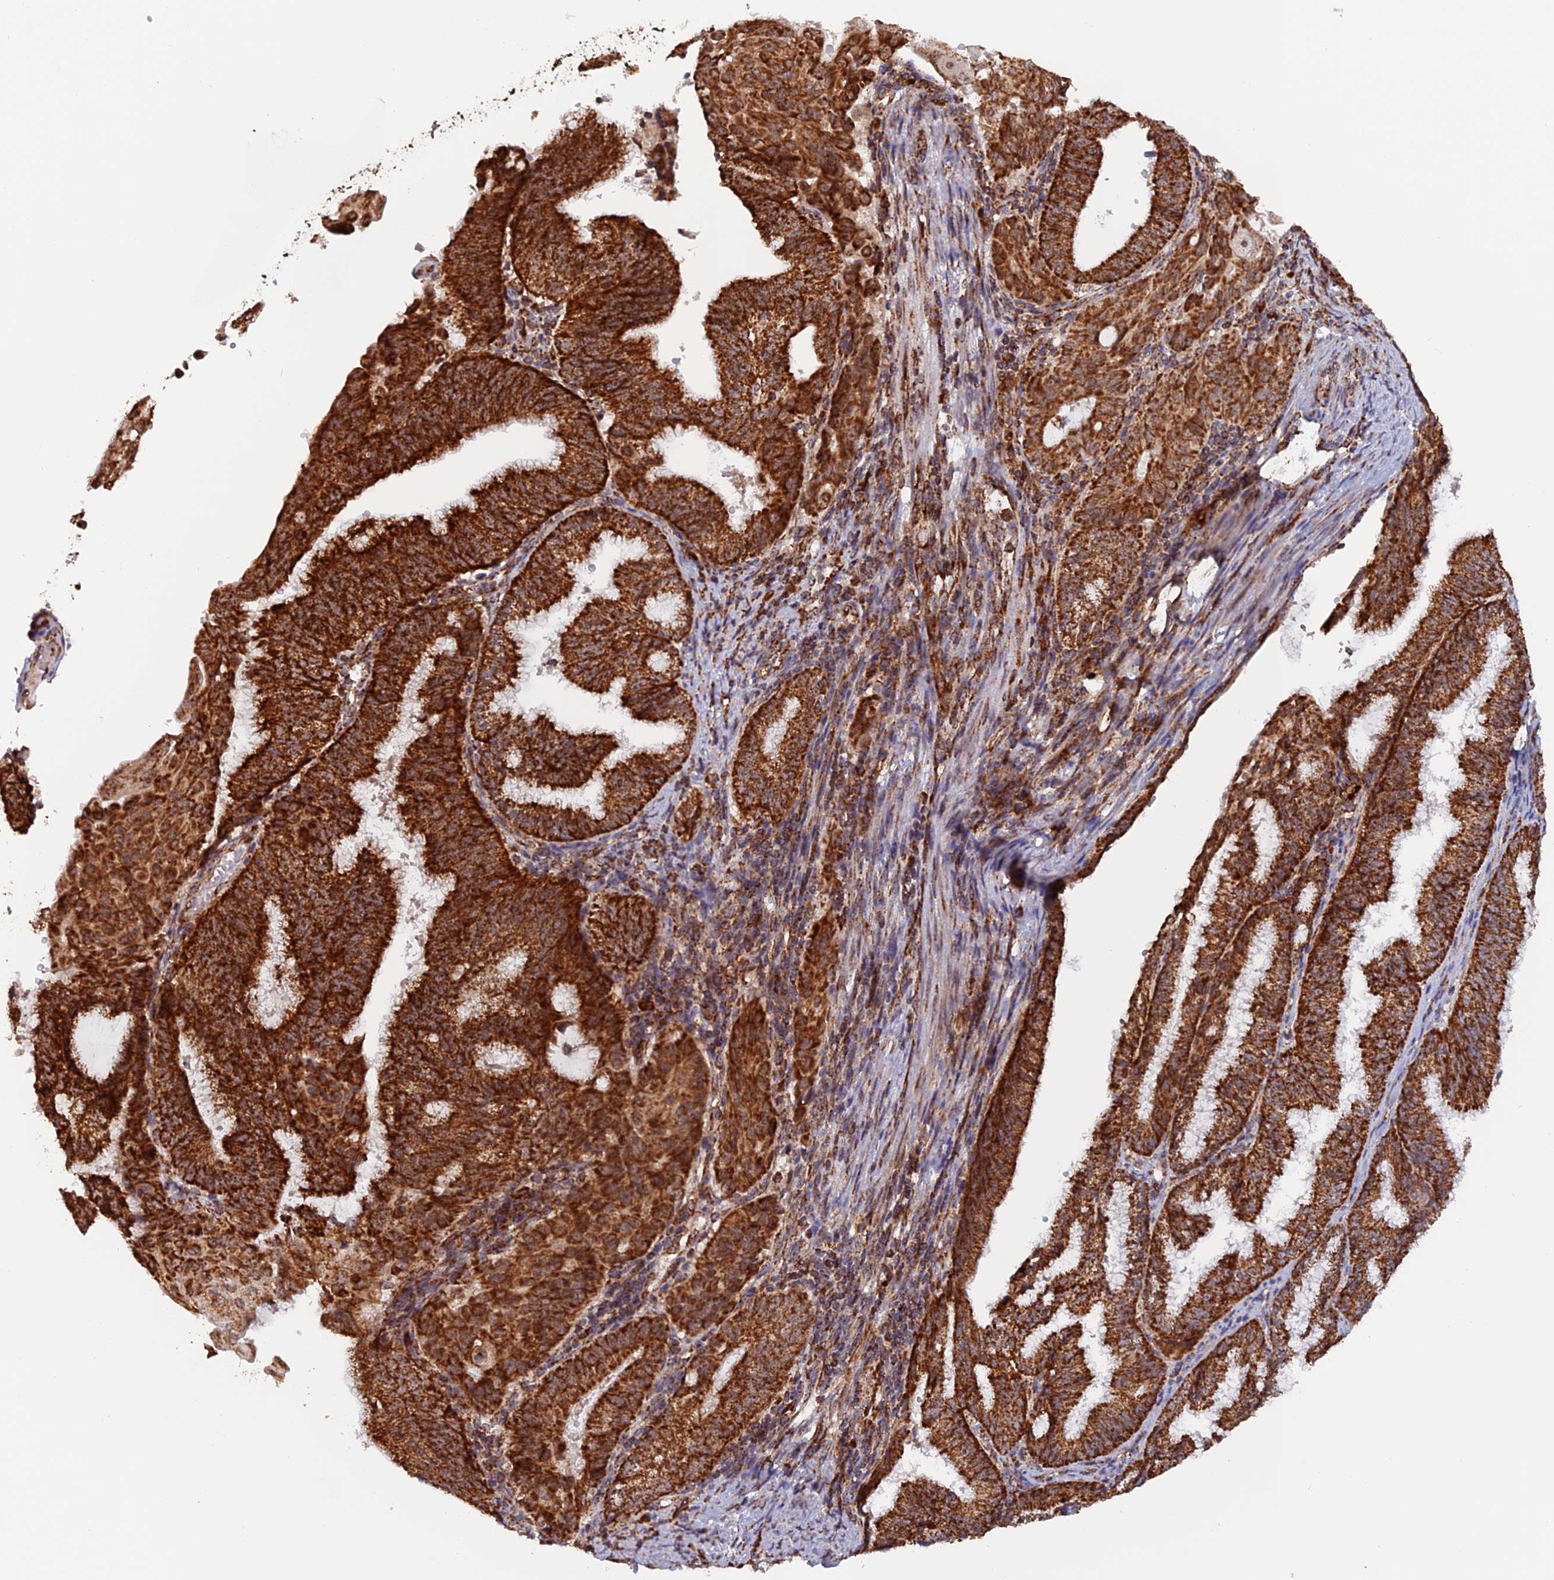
{"staining": {"intensity": "strong", "quantity": ">75%", "location": "cytoplasmic/membranous"}, "tissue": "endometrial cancer", "cell_type": "Tumor cells", "image_type": "cancer", "snomed": [{"axis": "morphology", "description": "Adenocarcinoma, NOS"}, {"axis": "topography", "description": "Endometrium"}], "caption": "A histopathology image showing strong cytoplasmic/membranous positivity in approximately >75% of tumor cells in endometrial cancer, as visualized by brown immunohistochemical staining.", "gene": "DTYMK", "patient": {"sex": "female", "age": 49}}